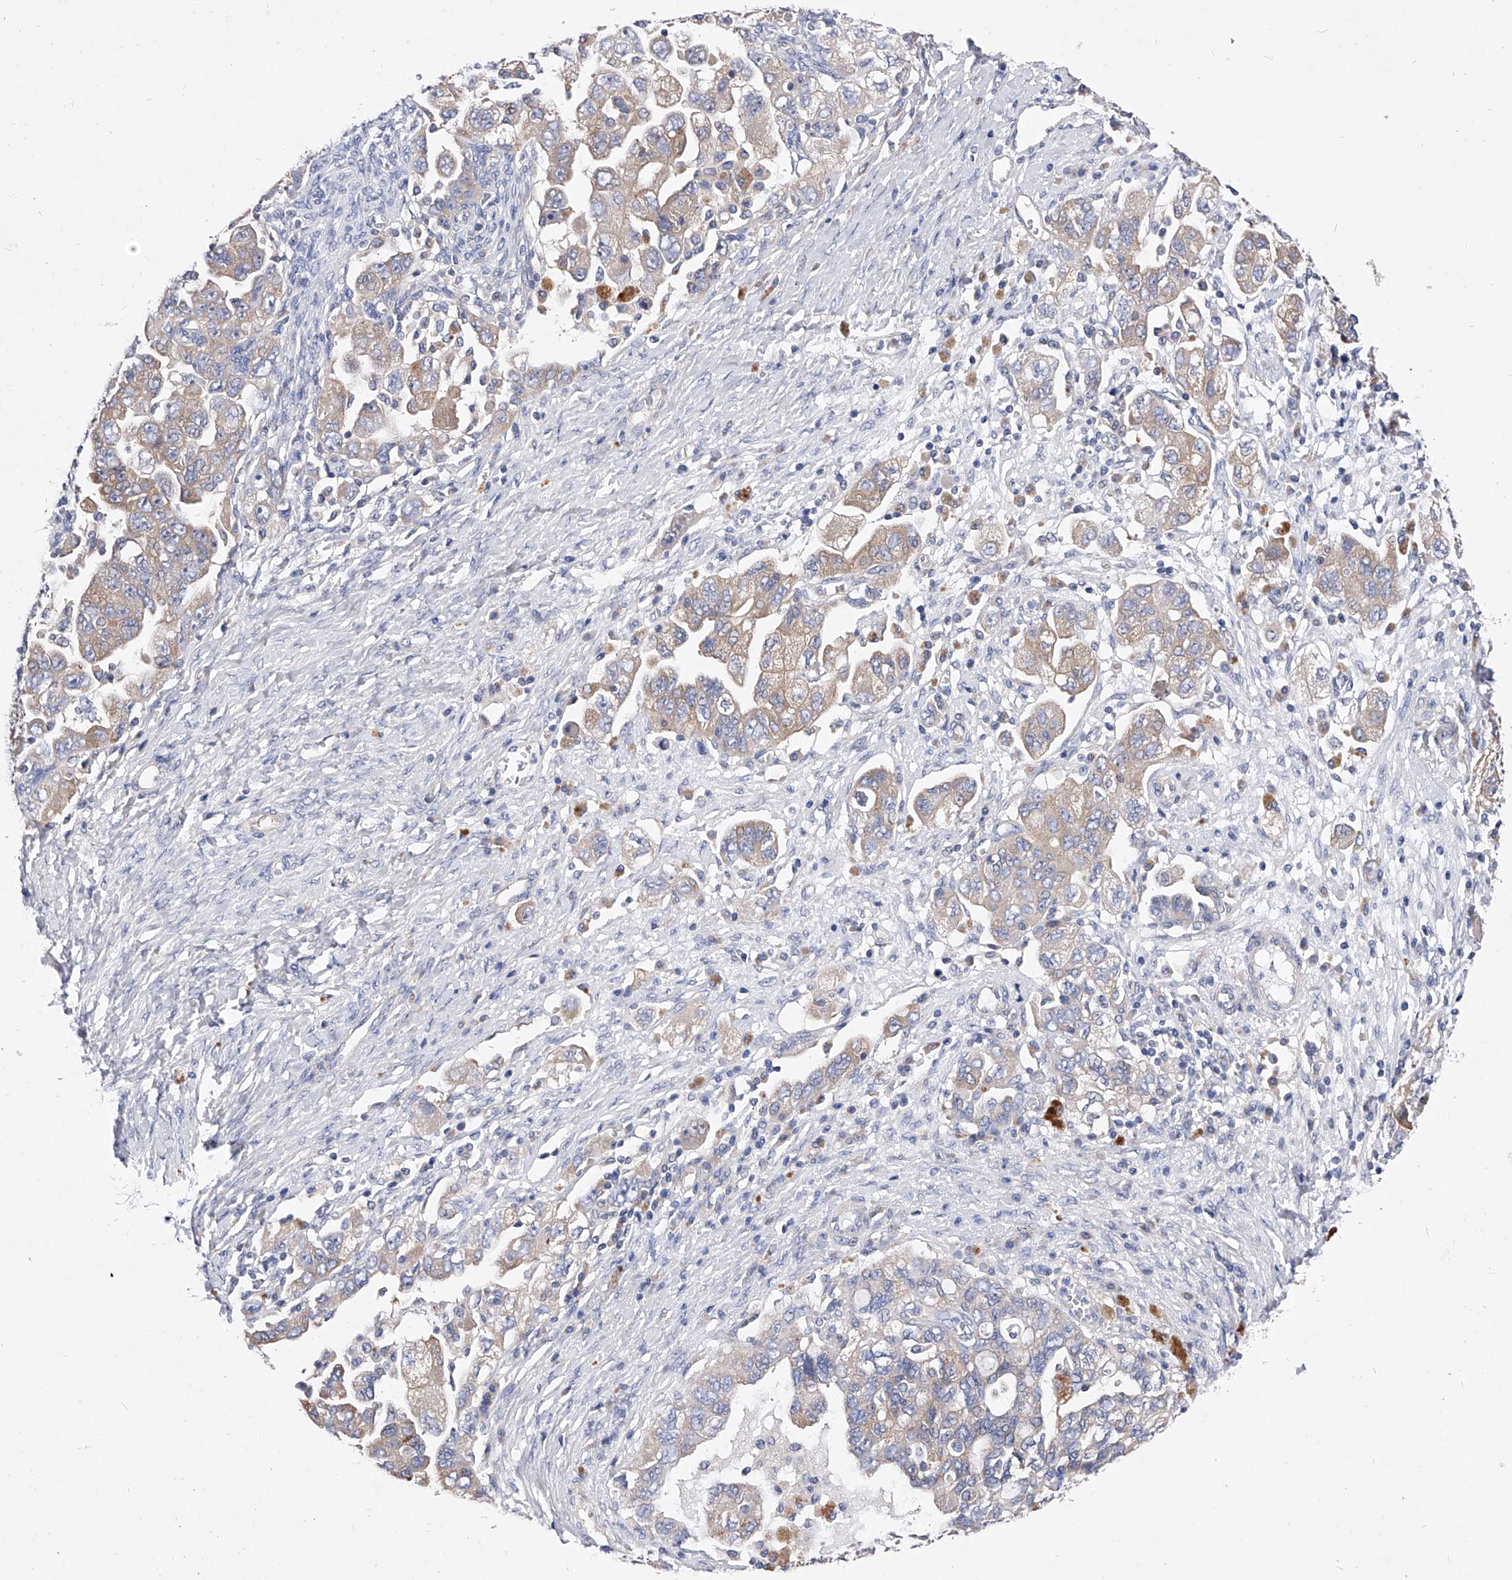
{"staining": {"intensity": "weak", "quantity": "<25%", "location": "cytoplasmic/membranous"}, "tissue": "ovarian cancer", "cell_type": "Tumor cells", "image_type": "cancer", "snomed": [{"axis": "morphology", "description": "Carcinoma, NOS"}, {"axis": "morphology", "description": "Cystadenocarcinoma, serous, NOS"}, {"axis": "topography", "description": "Ovary"}], "caption": "DAB immunohistochemical staining of human ovarian cancer (serous cystadenocarcinoma) shows no significant staining in tumor cells.", "gene": "PPP5C", "patient": {"sex": "female", "age": 69}}